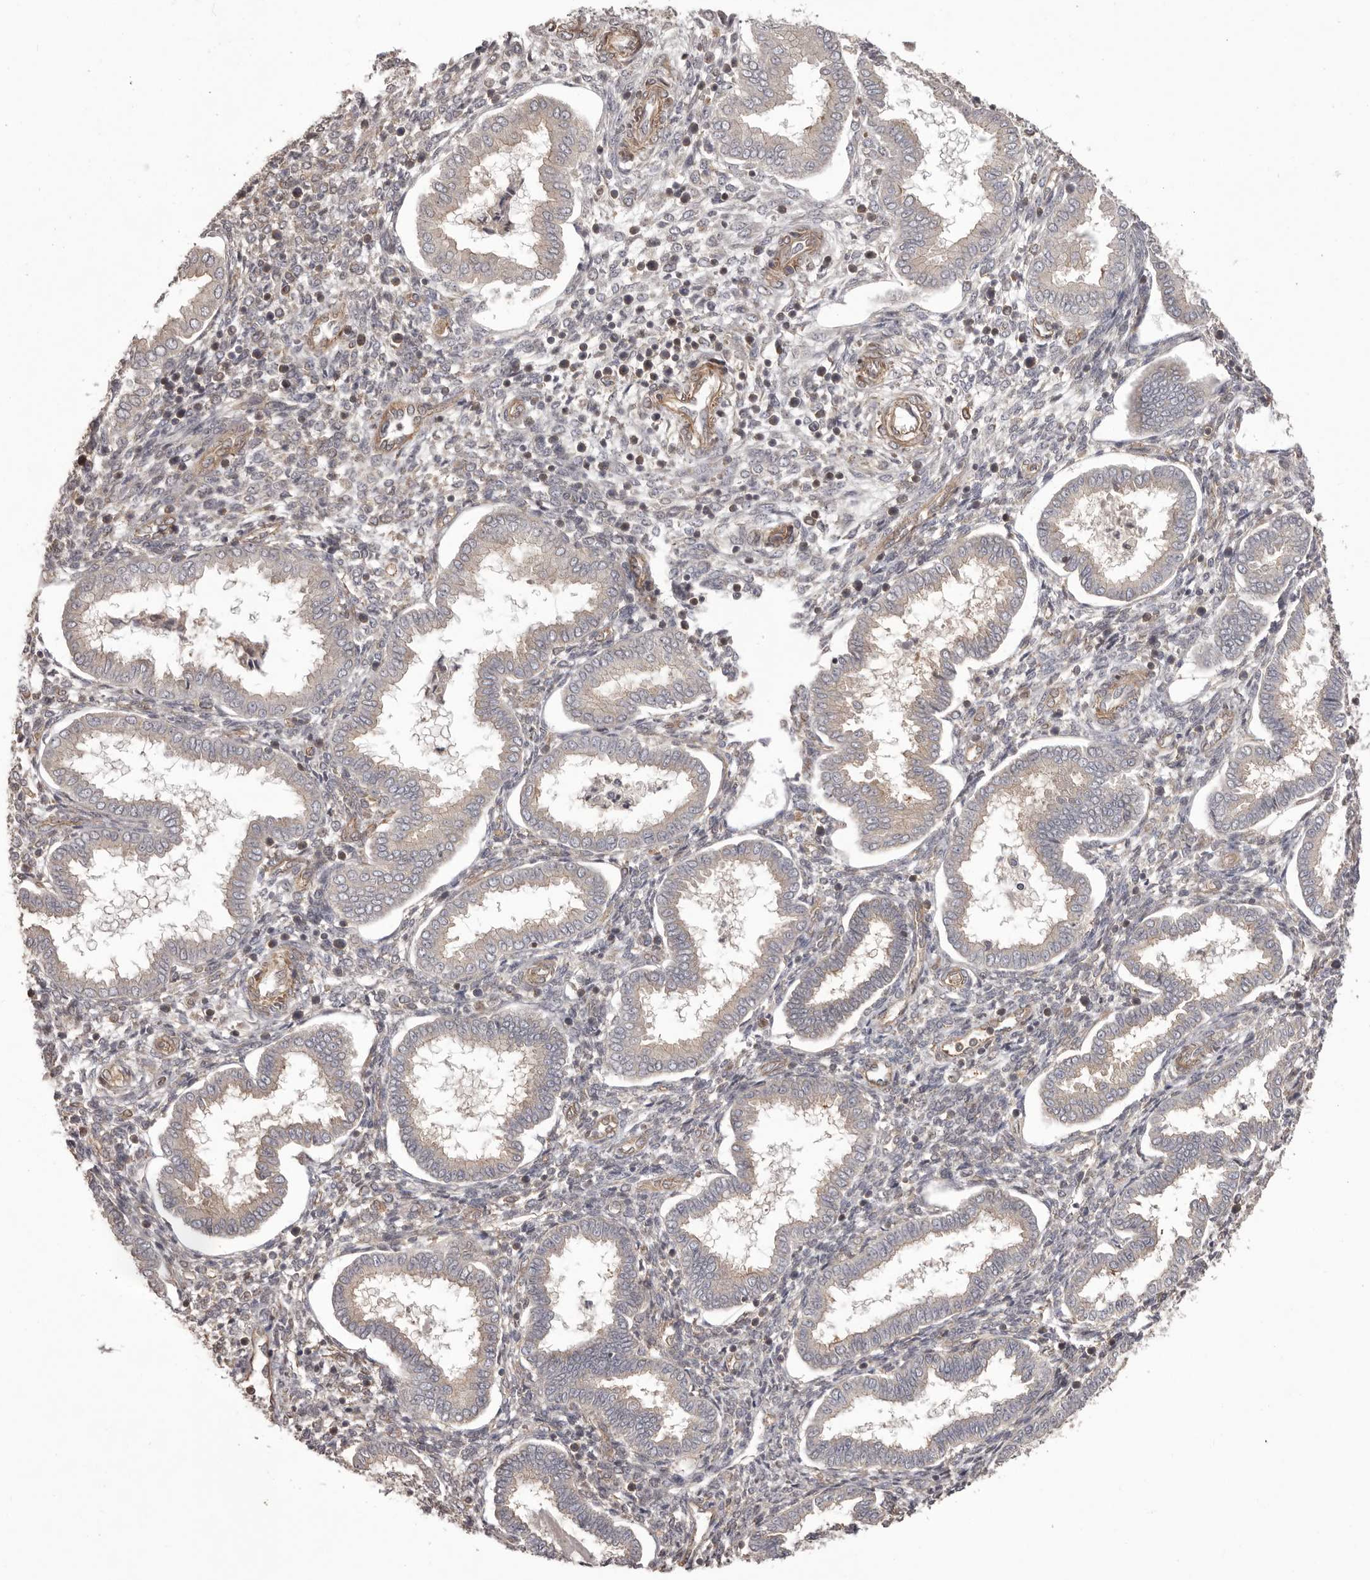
{"staining": {"intensity": "weak", "quantity": "<25%", "location": "cytoplasmic/membranous"}, "tissue": "endometrium", "cell_type": "Cells in endometrial stroma", "image_type": "normal", "snomed": [{"axis": "morphology", "description": "Normal tissue, NOS"}, {"axis": "topography", "description": "Endometrium"}], "caption": "Image shows no protein staining in cells in endometrial stroma of unremarkable endometrium.", "gene": "NFKBIA", "patient": {"sex": "female", "age": 24}}